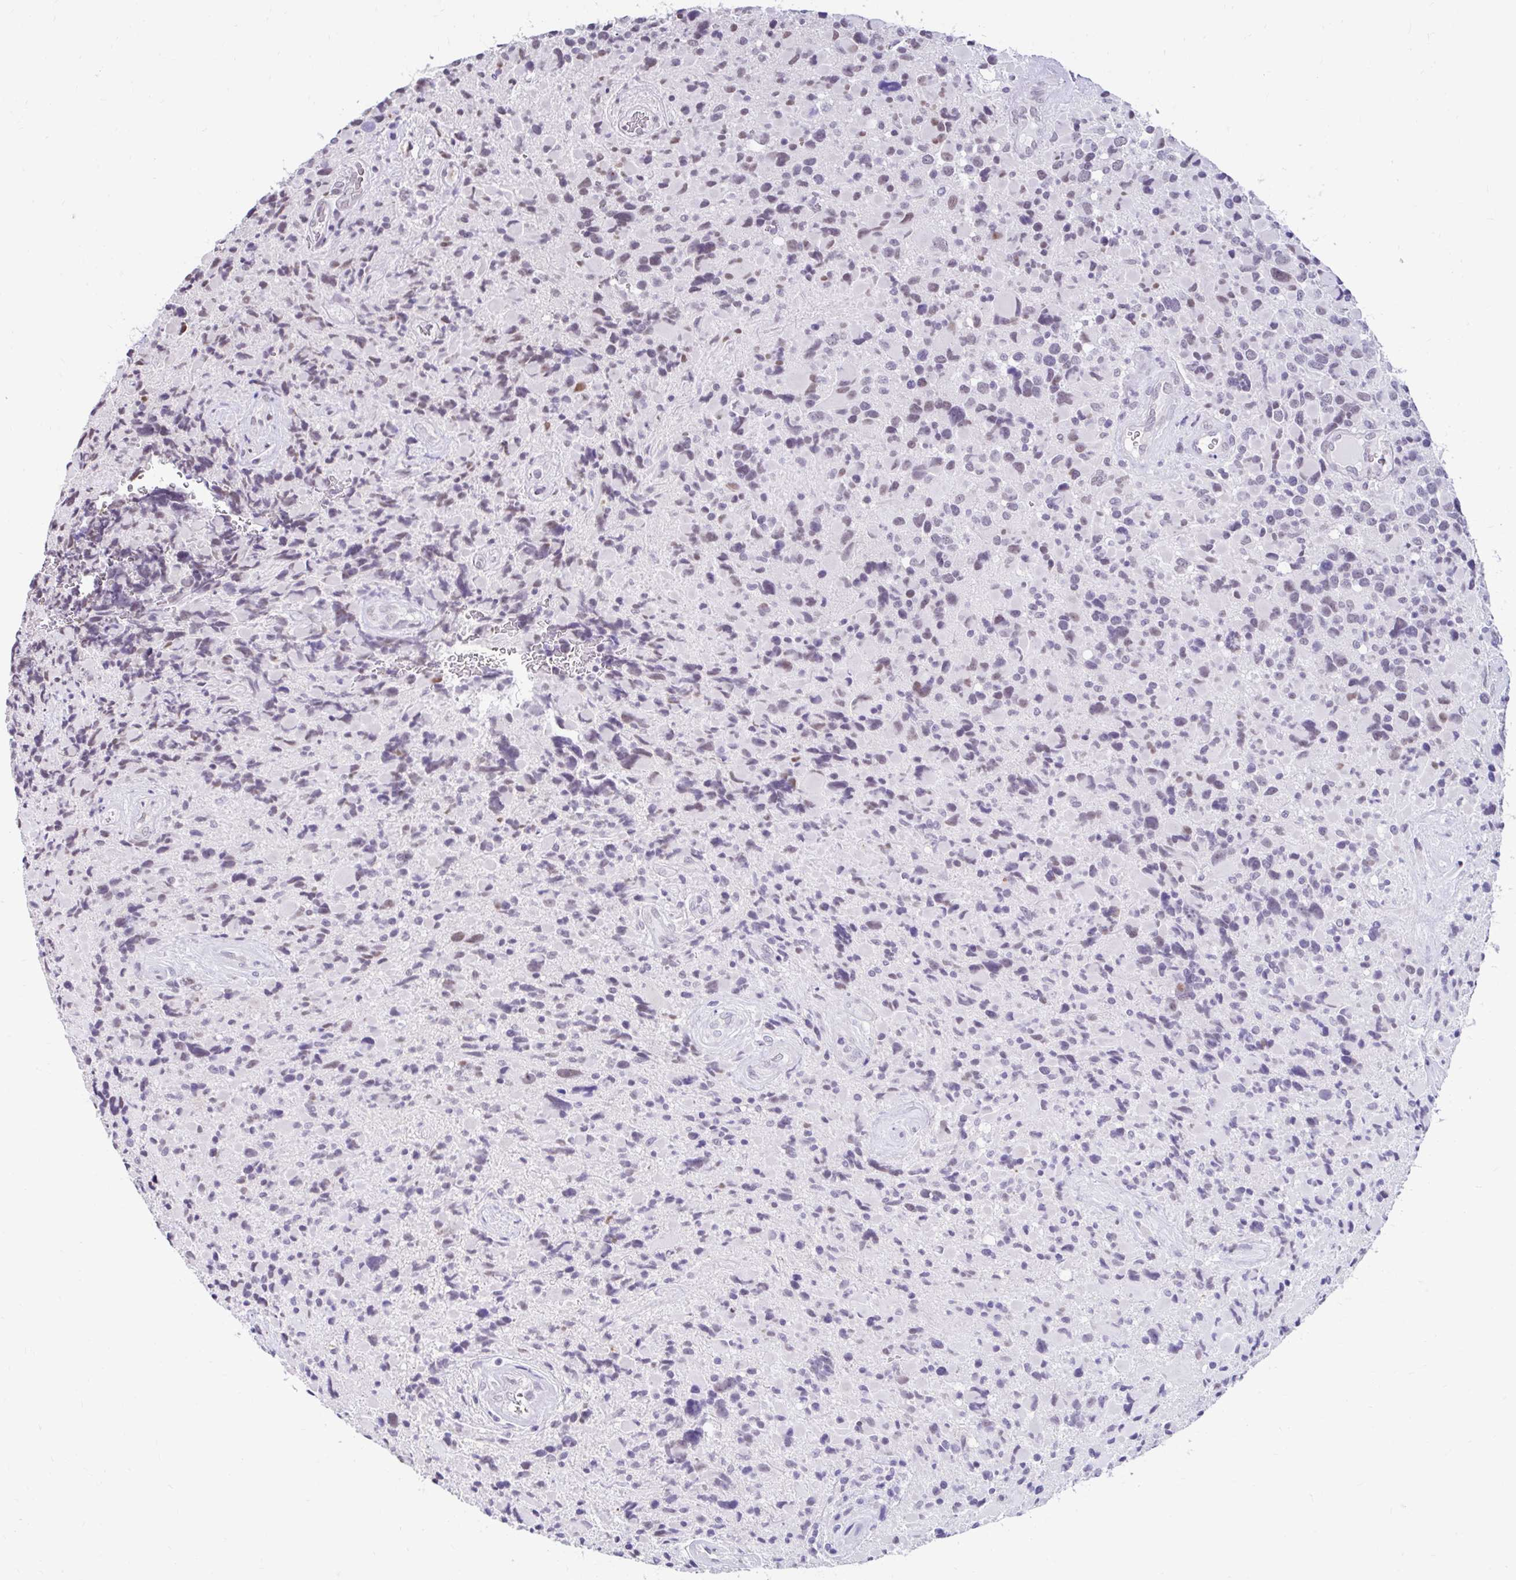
{"staining": {"intensity": "weak", "quantity": "<25%", "location": "nuclear"}, "tissue": "glioma", "cell_type": "Tumor cells", "image_type": "cancer", "snomed": [{"axis": "morphology", "description": "Glioma, malignant, High grade"}, {"axis": "topography", "description": "Brain"}], "caption": "Image shows no protein staining in tumor cells of glioma tissue. Nuclei are stained in blue.", "gene": "DCAF17", "patient": {"sex": "female", "age": 40}}